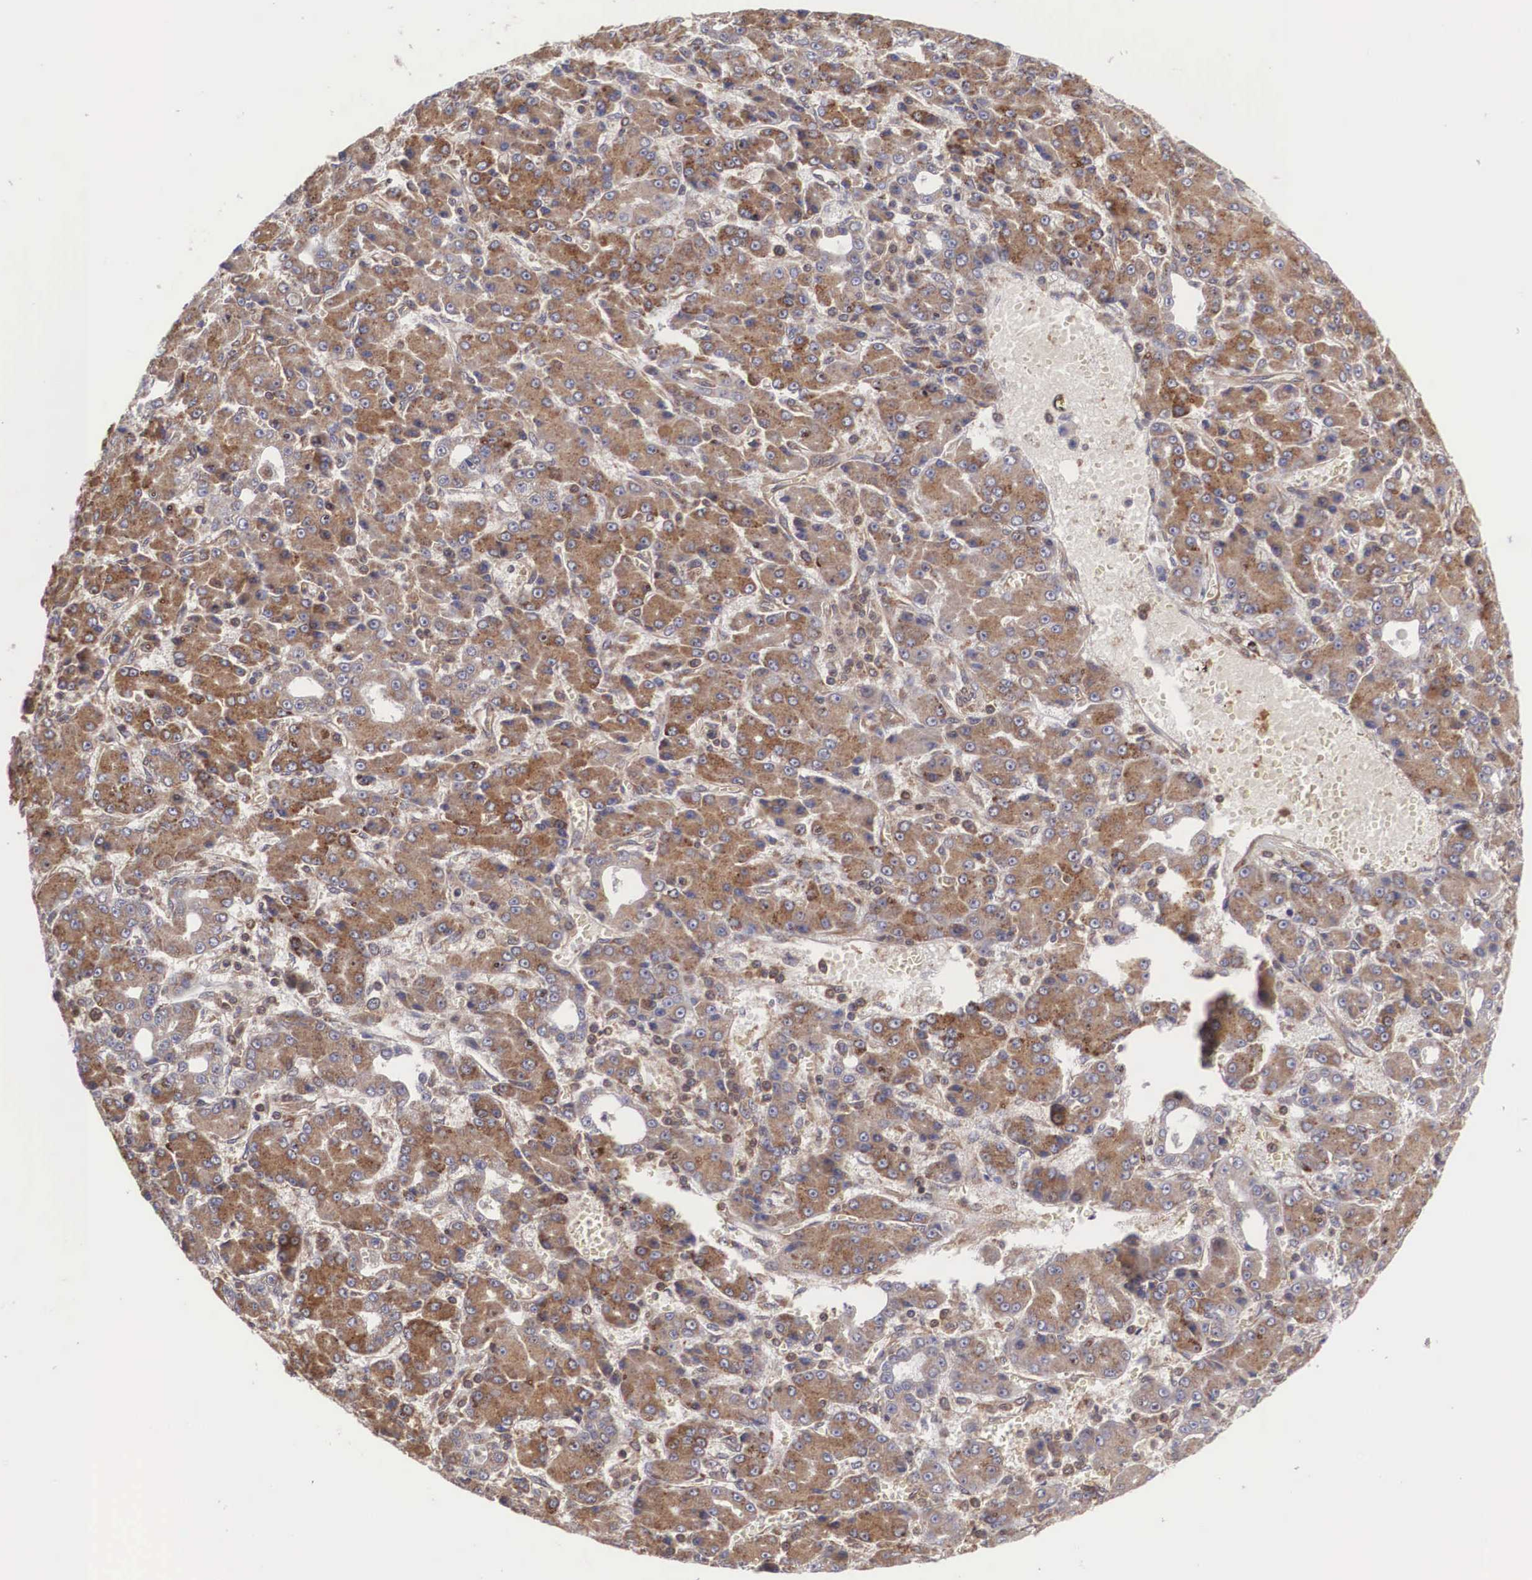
{"staining": {"intensity": "moderate", "quantity": ">75%", "location": "cytoplasmic/membranous"}, "tissue": "liver cancer", "cell_type": "Tumor cells", "image_type": "cancer", "snomed": [{"axis": "morphology", "description": "Carcinoma, Hepatocellular, NOS"}, {"axis": "topography", "description": "Liver"}], "caption": "IHC histopathology image of liver cancer stained for a protein (brown), which demonstrates medium levels of moderate cytoplasmic/membranous expression in approximately >75% of tumor cells.", "gene": "DHRS1", "patient": {"sex": "male", "age": 69}}